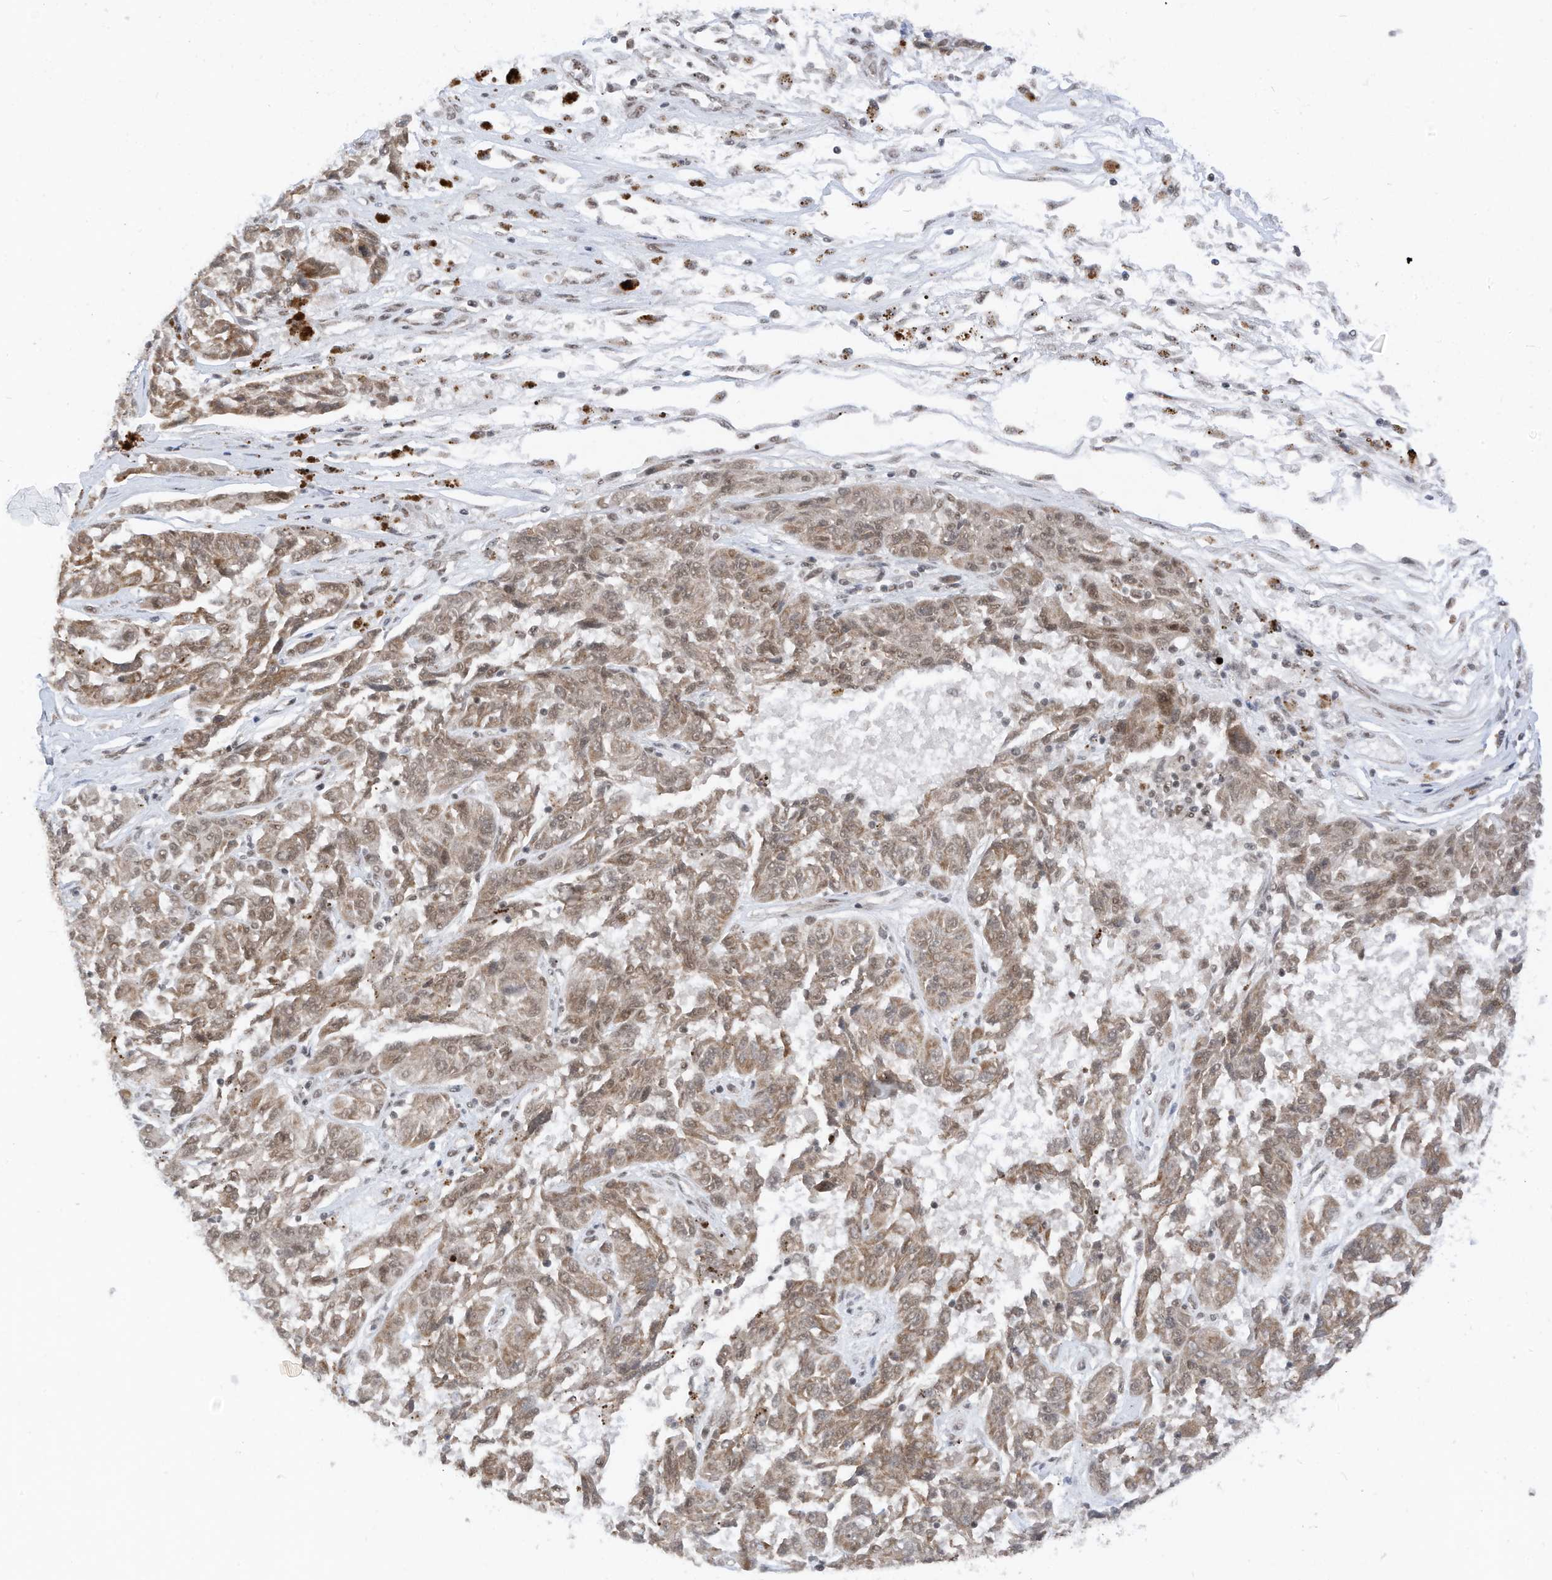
{"staining": {"intensity": "moderate", "quantity": ">75%", "location": "cytoplasmic/membranous"}, "tissue": "melanoma", "cell_type": "Tumor cells", "image_type": "cancer", "snomed": [{"axis": "morphology", "description": "Malignant melanoma, NOS"}, {"axis": "topography", "description": "Skin"}], "caption": "A brown stain highlights moderate cytoplasmic/membranous staining of a protein in human melanoma tumor cells. (Stains: DAB (3,3'-diaminobenzidine) in brown, nuclei in blue, Microscopy: brightfield microscopy at high magnification).", "gene": "AURKAIP1", "patient": {"sex": "male", "age": 53}}